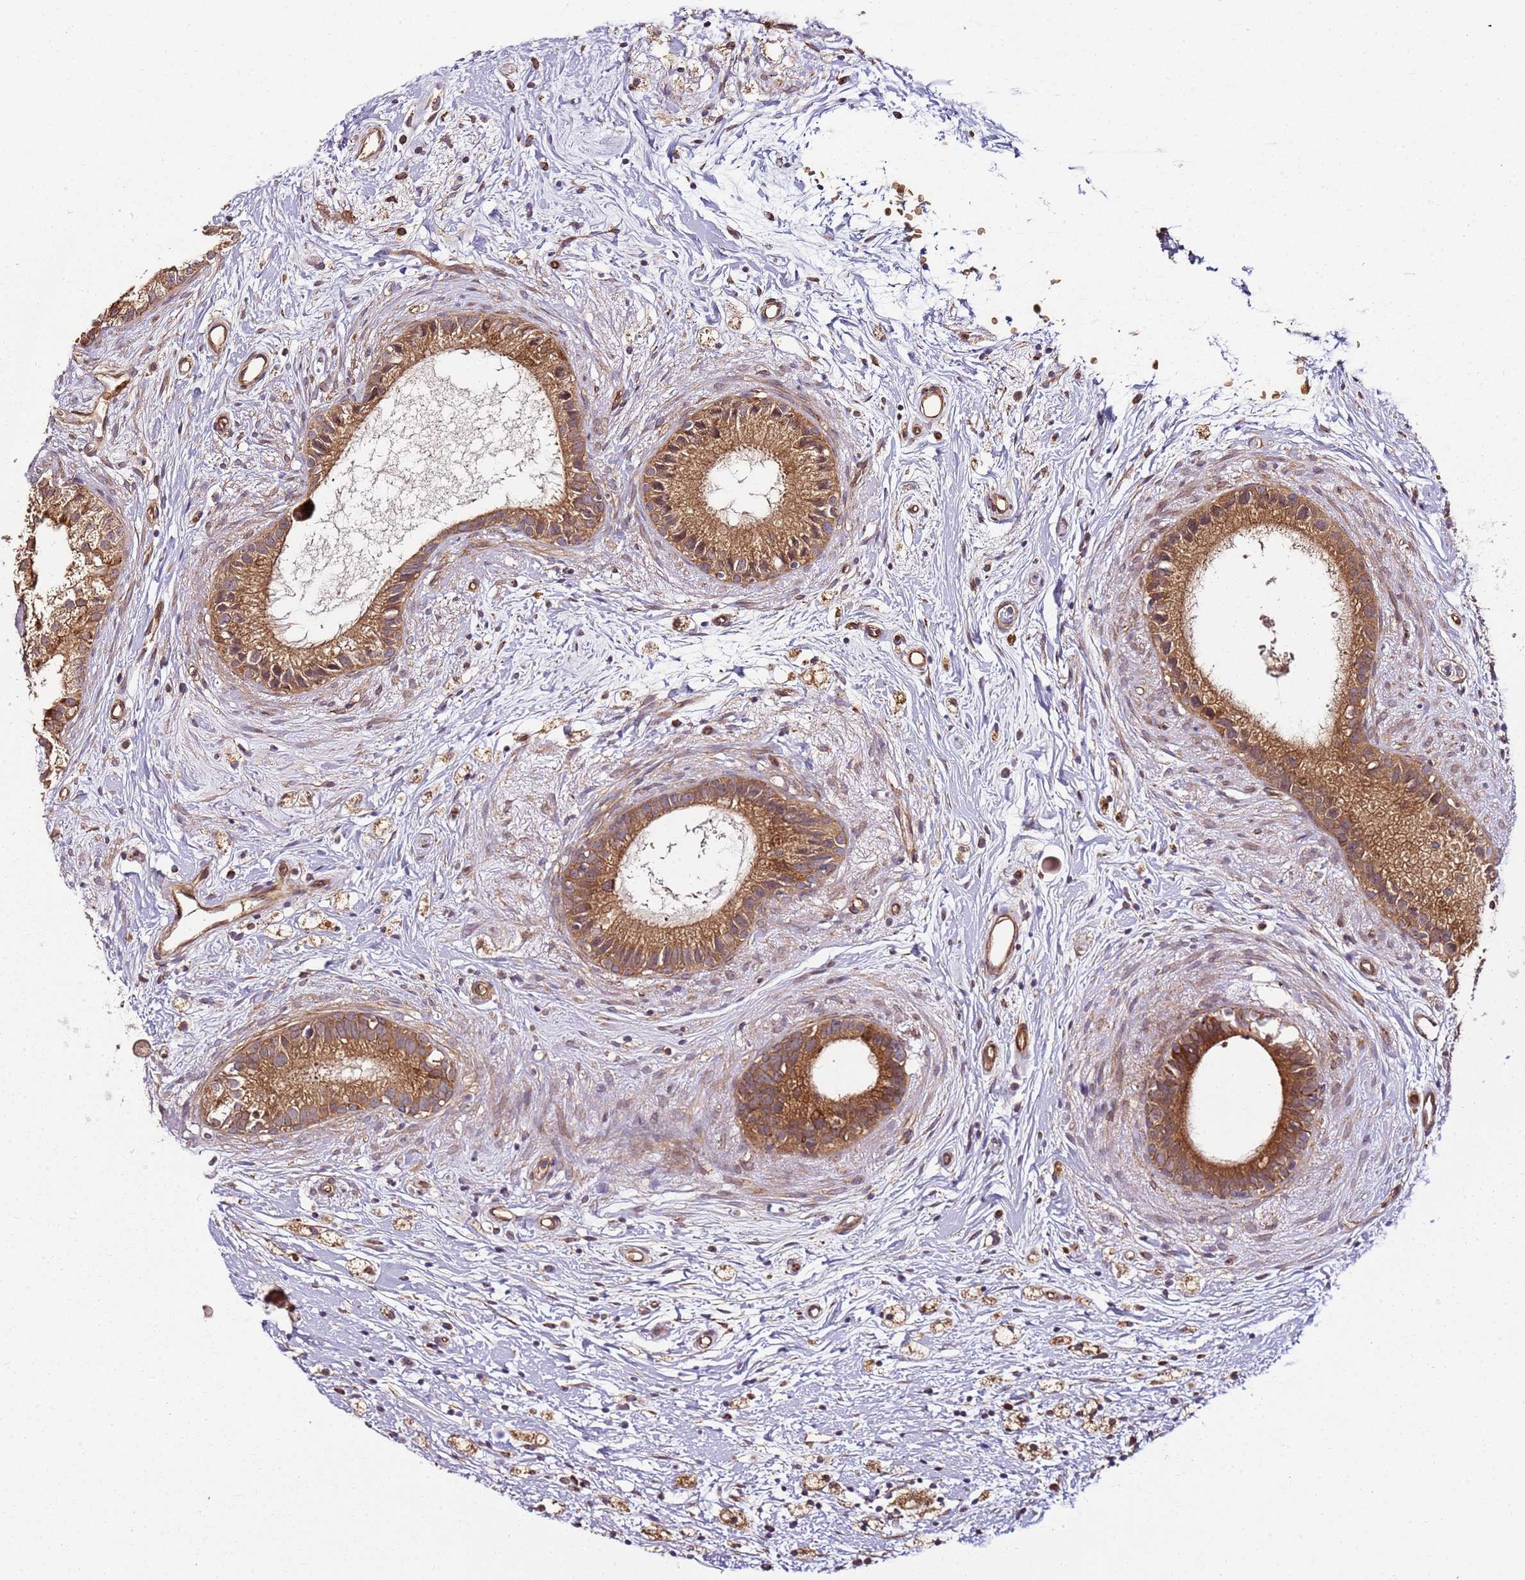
{"staining": {"intensity": "strong", "quantity": ">75%", "location": "cytoplasmic/membranous"}, "tissue": "epididymis", "cell_type": "Glandular cells", "image_type": "normal", "snomed": [{"axis": "morphology", "description": "Normal tissue, NOS"}, {"axis": "topography", "description": "Epididymis"}], "caption": "A high-resolution micrograph shows immunohistochemistry (IHC) staining of unremarkable epididymis, which exhibits strong cytoplasmic/membranous expression in about >75% of glandular cells. (DAB = brown stain, brightfield microscopy at high magnification).", "gene": "TM2D2", "patient": {"sex": "male", "age": 80}}